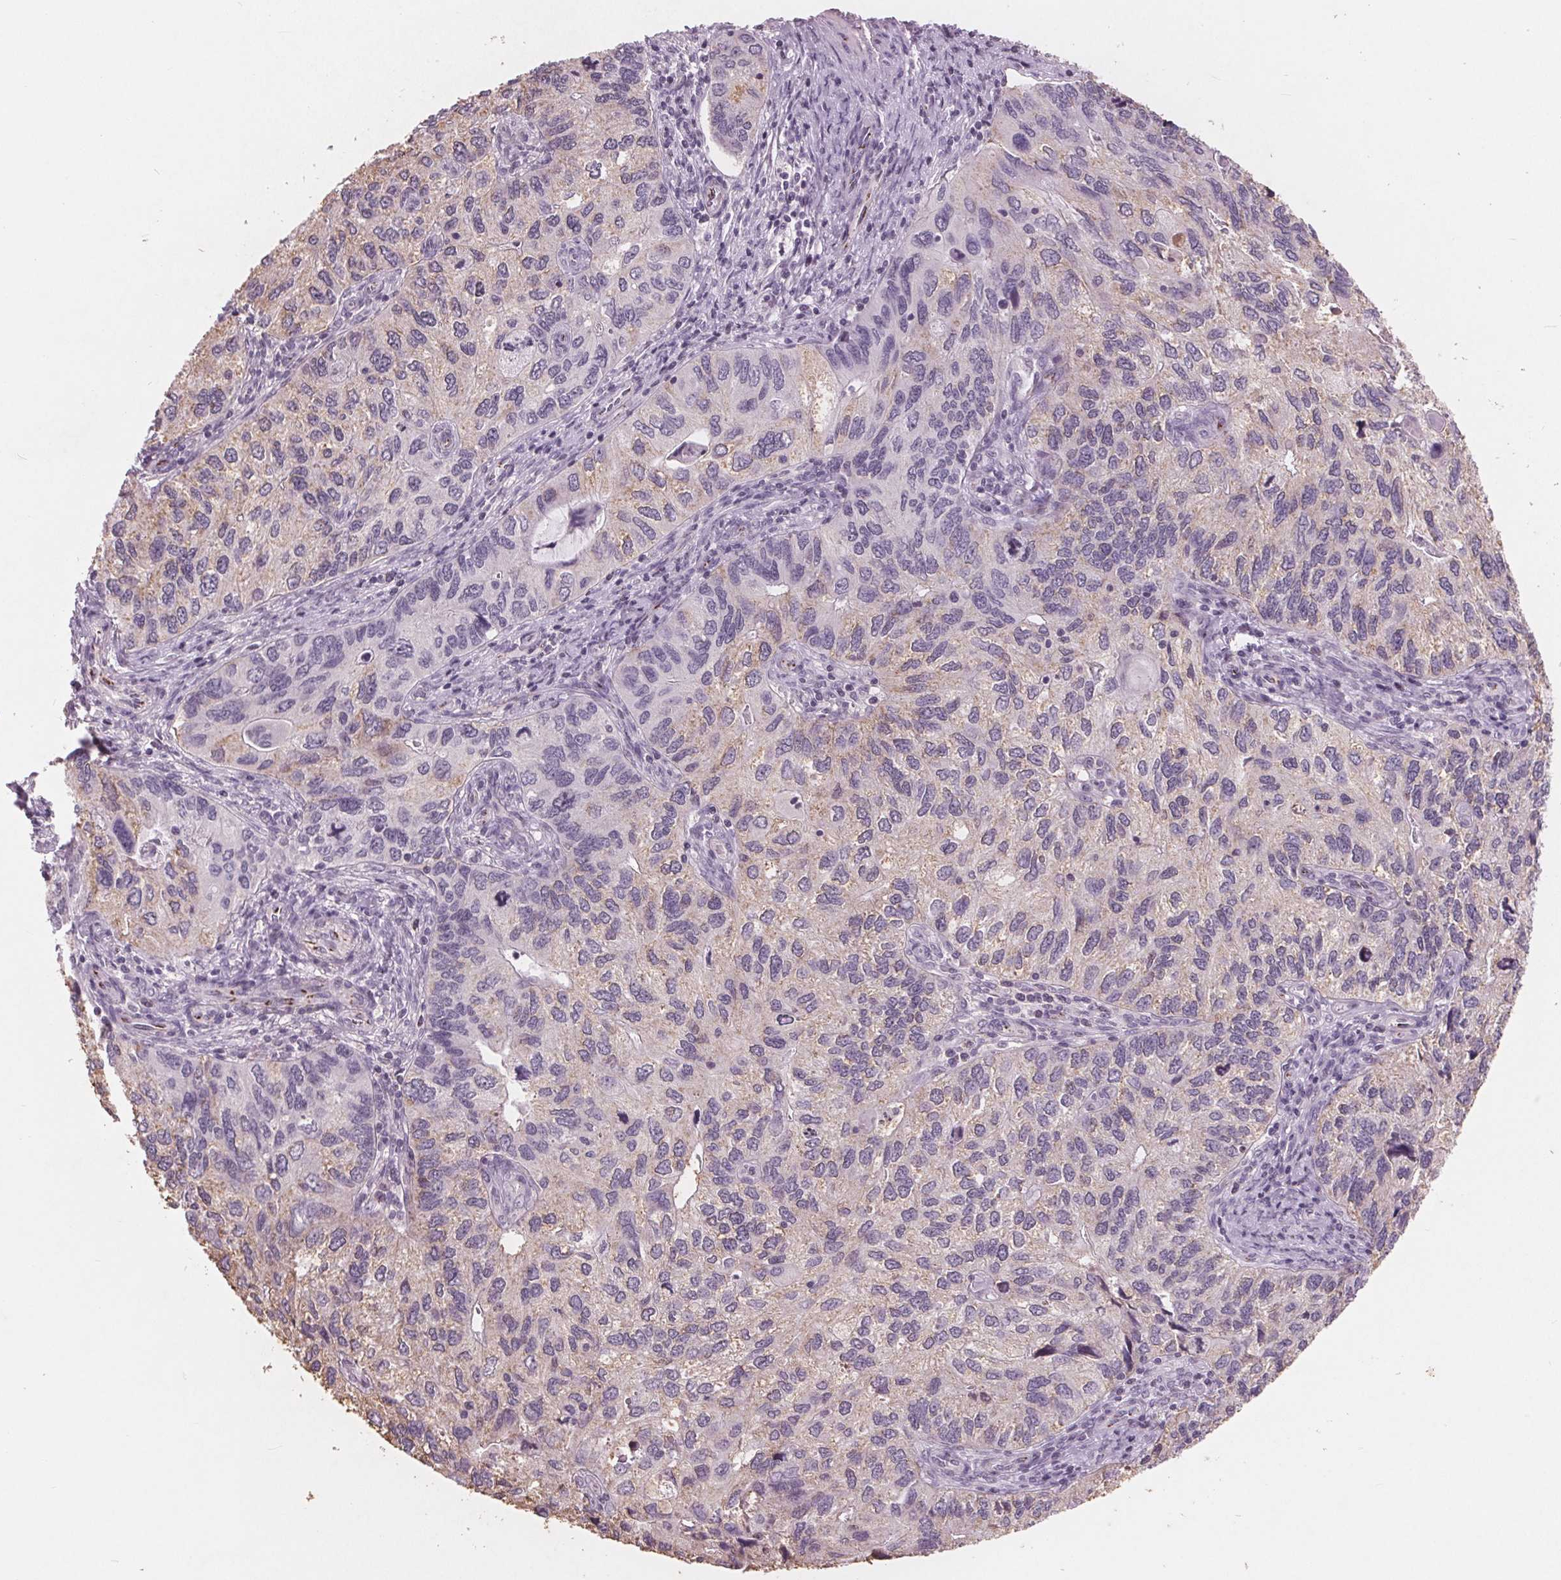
{"staining": {"intensity": "weak", "quantity": "<25%", "location": "cytoplasmic/membranous"}, "tissue": "endometrial cancer", "cell_type": "Tumor cells", "image_type": "cancer", "snomed": [{"axis": "morphology", "description": "Carcinoma, NOS"}, {"axis": "topography", "description": "Uterus"}], "caption": "There is no significant expression in tumor cells of endometrial cancer (carcinoma).", "gene": "PTPN14", "patient": {"sex": "female", "age": 76}}